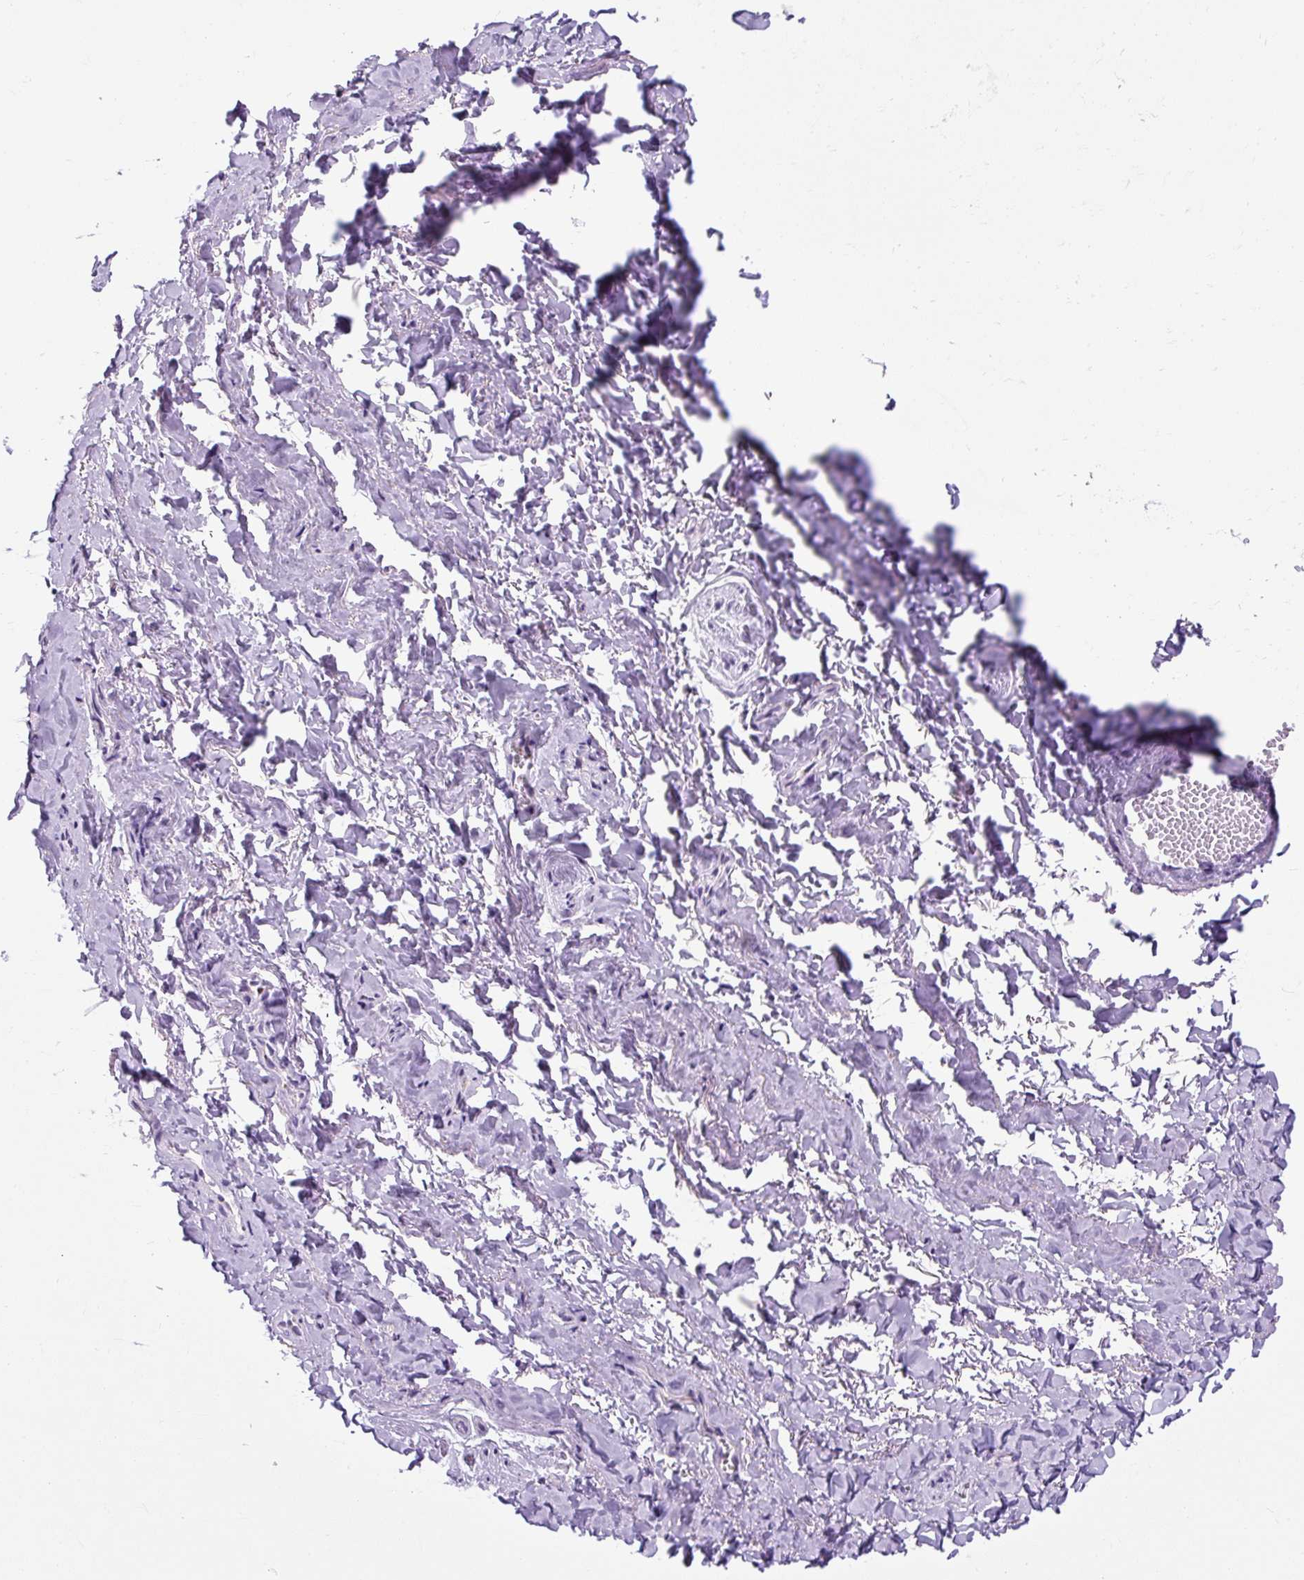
{"staining": {"intensity": "negative", "quantity": "none", "location": "none"}, "tissue": "adipose tissue", "cell_type": "Adipocytes", "image_type": "normal", "snomed": [{"axis": "morphology", "description": "Normal tissue, NOS"}, {"axis": "topography", "description": "Vulva"}, {"axis": "topography", "description": "Vagina"}, {"axis": "topography", "description": "Peripheral nerve tissue"}], "caption": "Benign adipose tissue was stained to show a protein in brown. There is no significant positivity in adipocytes.", "gene": "B3GNT4", "patient": {"sex": "female", "age": 66}}